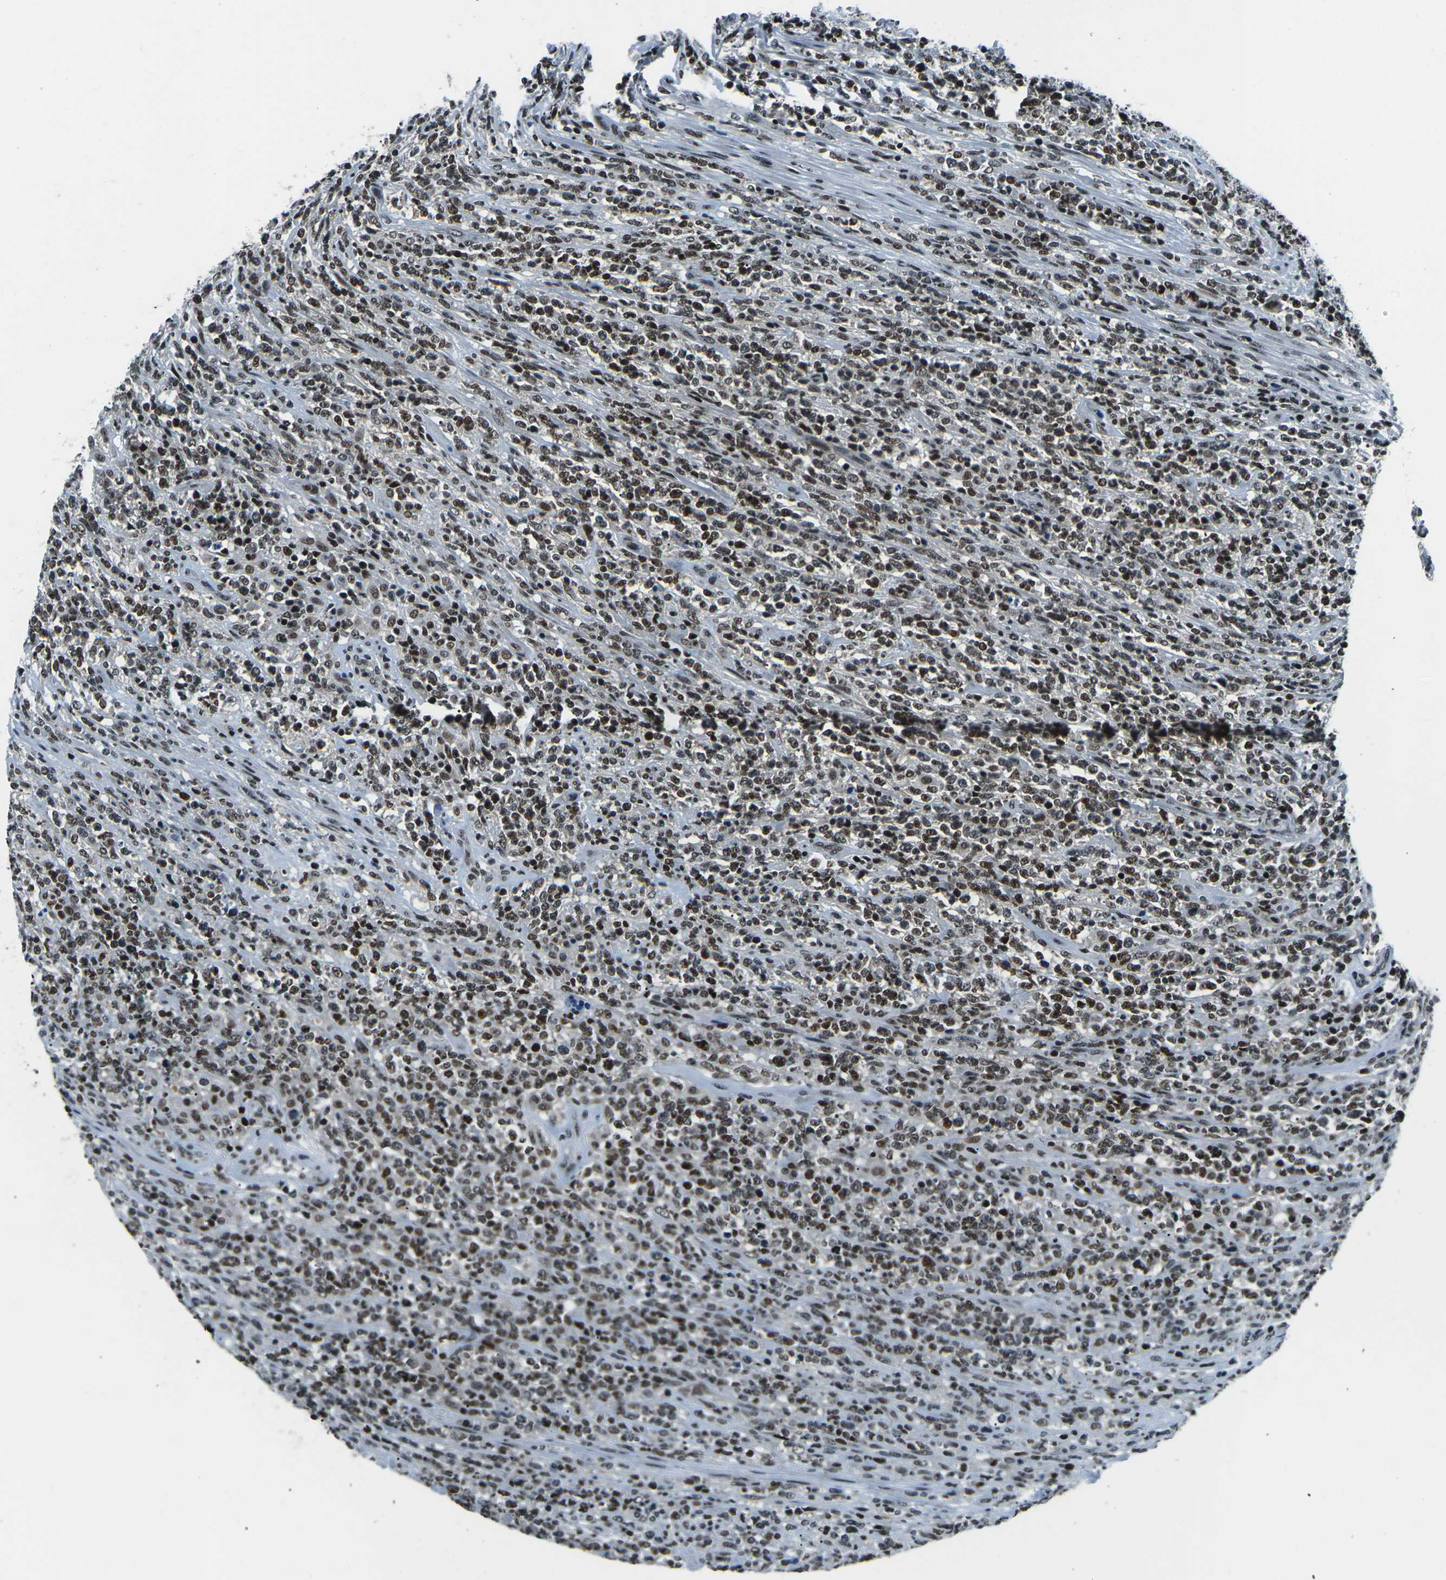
{"staining": {"intensity": "moderate", "quantity": "25%-75%", "location": "nuclear"}, "tissue": "lymphoma", "cell_type": "Tumor cells", "image_type": "cancer", "snomed": [{"axis": "morphology", "description": "Malignant lymphoma, non-Hodgkin's type, High grade"}, {"axis": "topography", "description": "Soft tissue"}], "caption": "A histopathology image of lymphoma stained for a protein demonstrates moderate nuclear brown staining in tumor cells. (Brightfield microscopy of DAB IHC at high magnification).", "gene": "RBL2", "patient": {"sex": "male", "age": 18}}